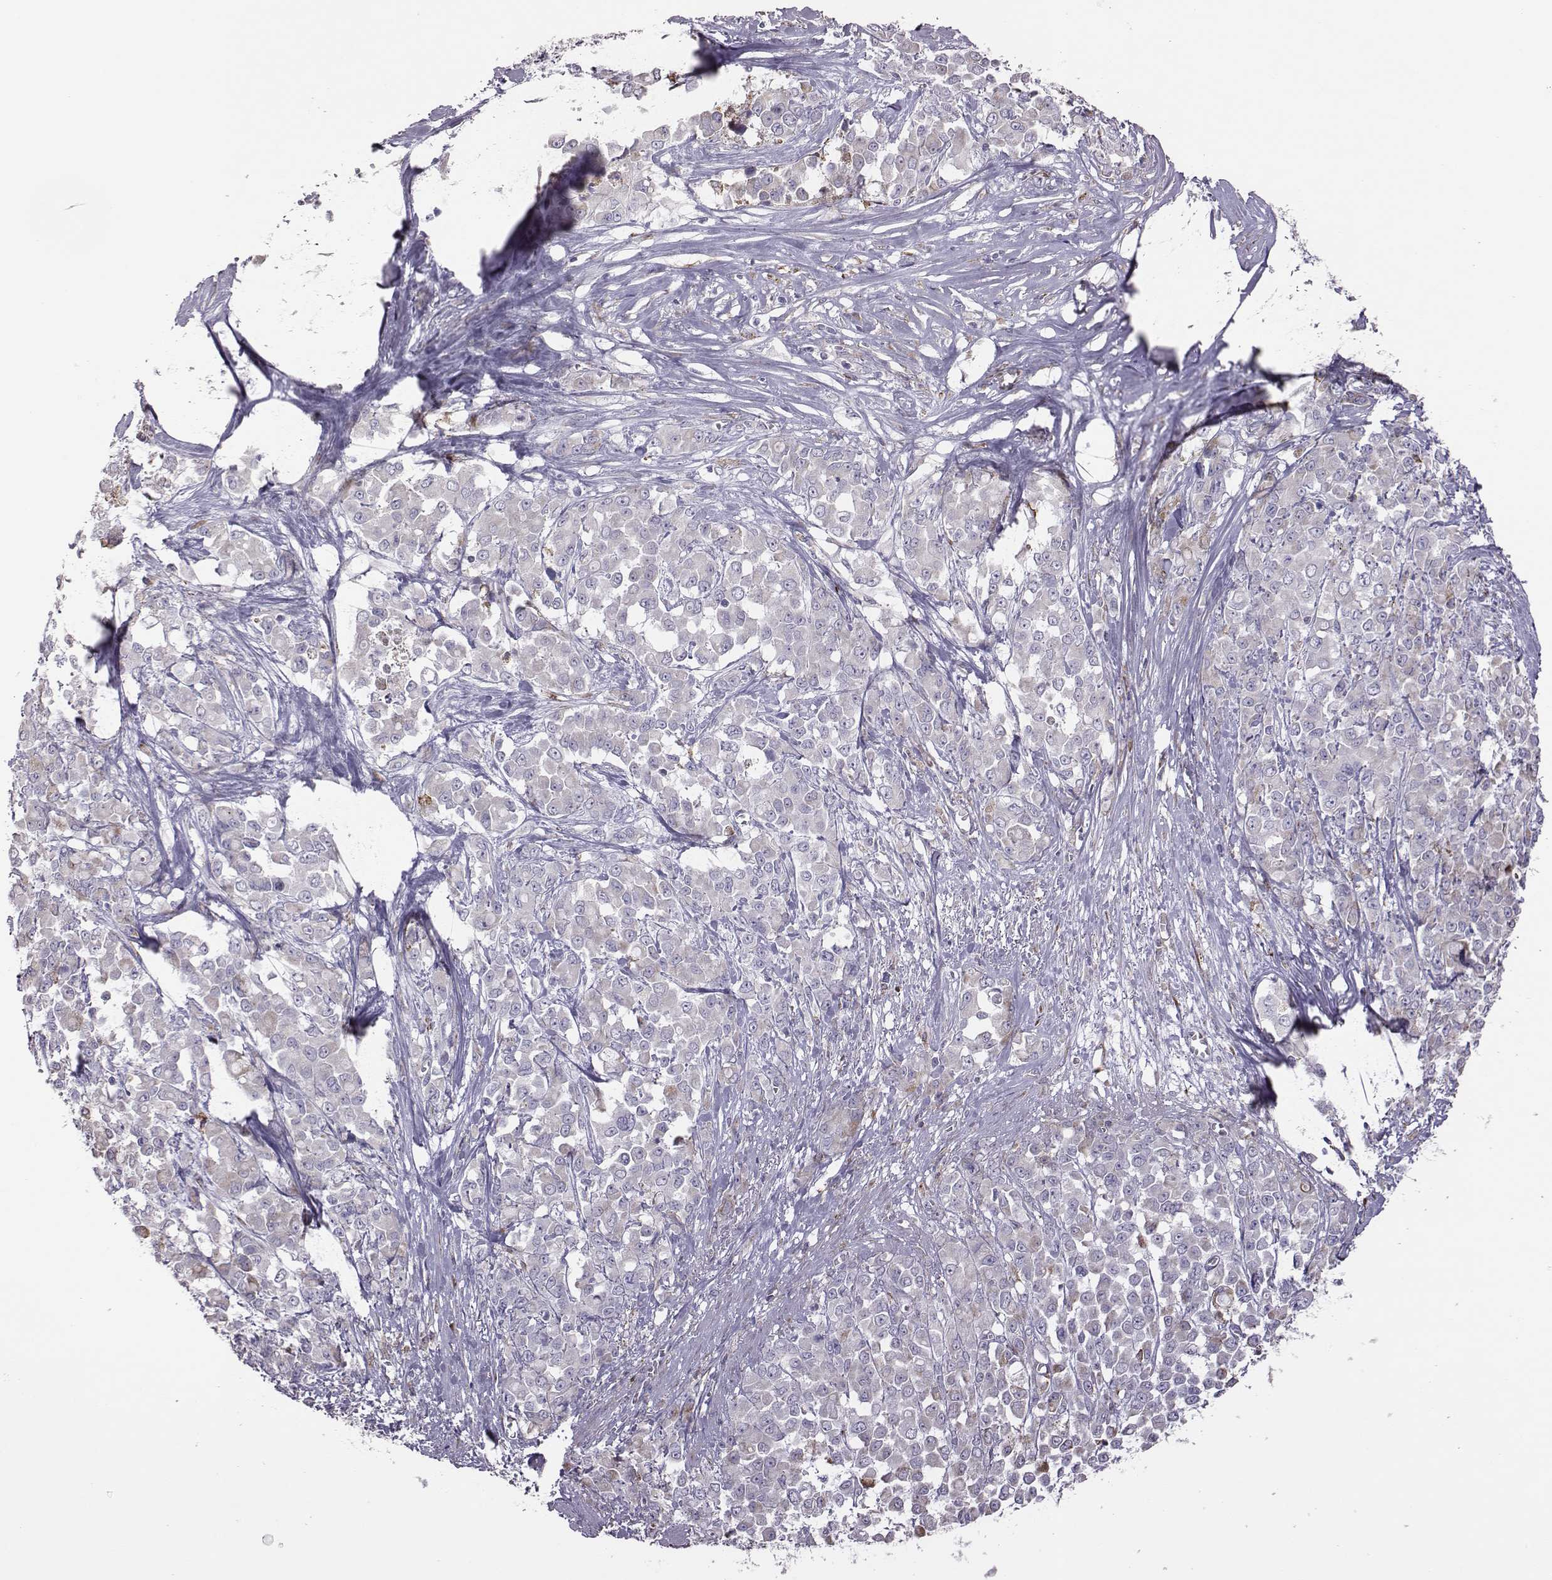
{"staining": {"intensity": "negative", "quantity": "none", "location": "none"}, "tissue": "stomach cancer", "cell_type": "Tumor cells", "image_type": "cancer", "snomed": [{"axis": "morphology", "description": "Adenocarcinoma, NOS"}, {"axis": "topography", "description": "Stomach"}], "caption": "Tumor cells show no significant staining in adenocarcinoma (stomach).", "gene": "SELENOI", "patient": {"sex": "female", "age": 76}}